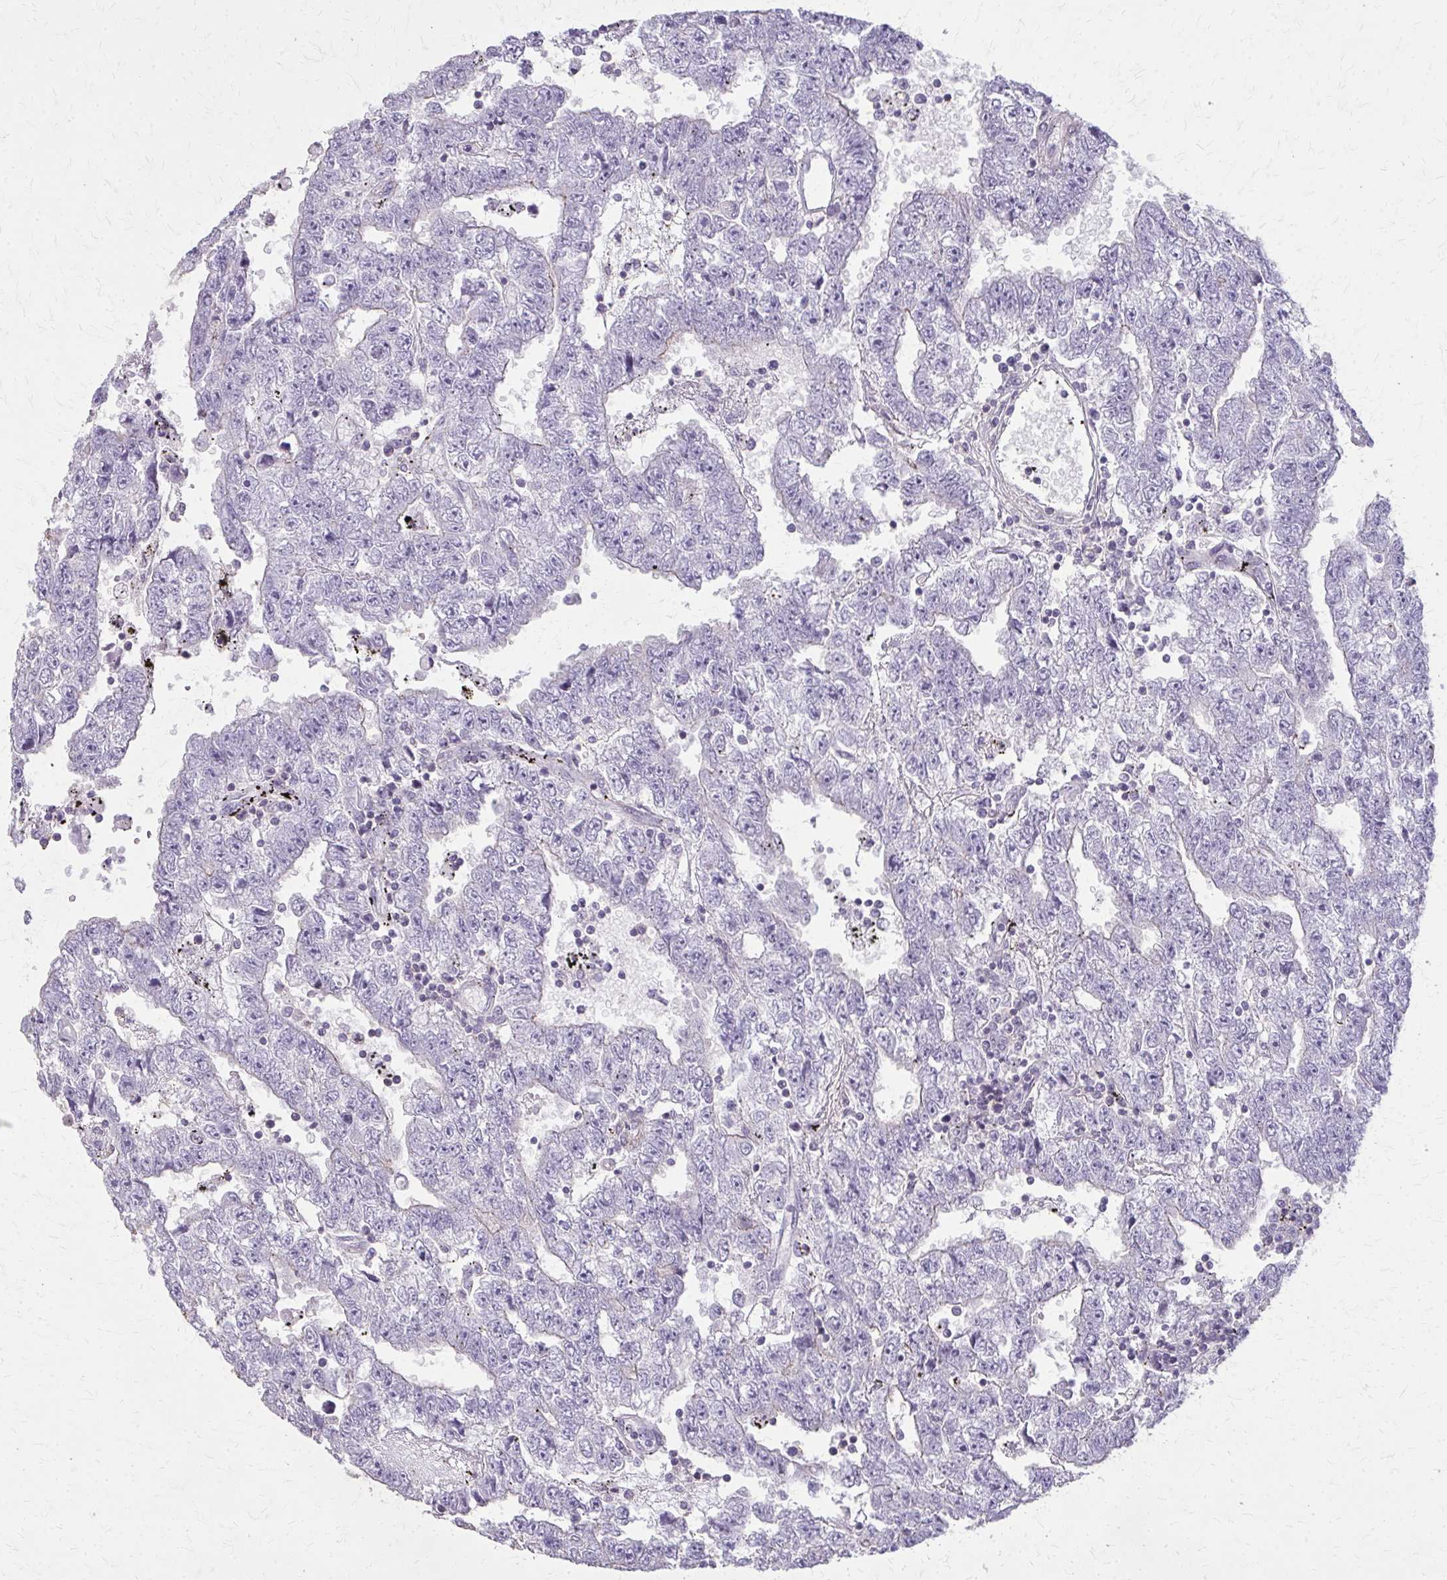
{"staining": {"intensity": "negative", "quantity": "none", "location": "none"}, "tissue": "testis cancer", "cell_type": "Tumor cells", "image_type": "cancer", "snomed": [{"axis": "morphology", "description": "Carcinoma, Embryonal, NOS"}, {"axis": "topography", "description": "Testis"}], "caption": "This is a image of immunohistochemistry (IHC) staining of embryonal carcinoma (testis), which shows no expression in tumor cells.", "gene": "TENM4", "patient": {"sex": "male", "age": 25}}